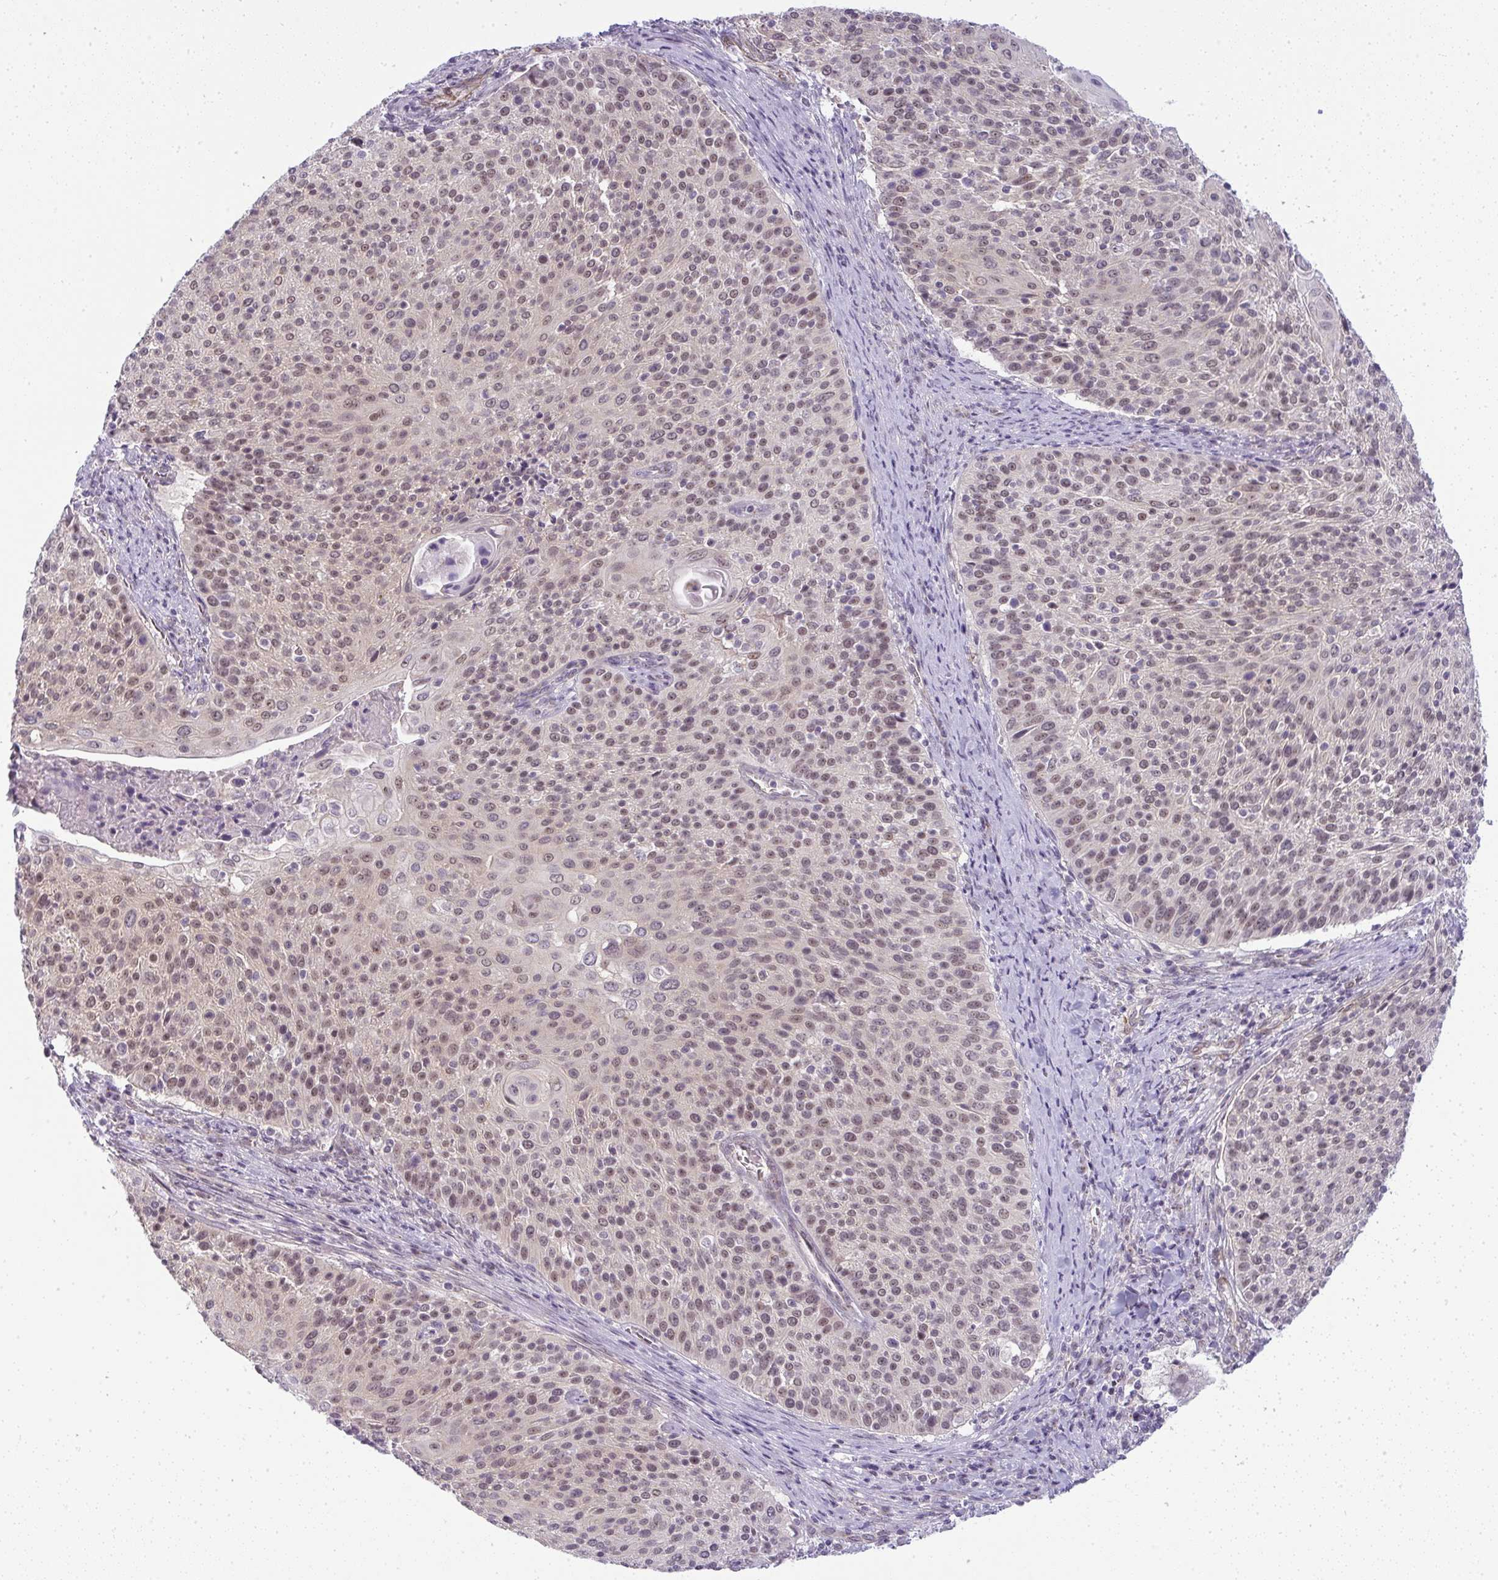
{"staining": {"intensity": "weak", "quantity": ">75%", "location": "nuclear"}, "tissue": "cervical cancer", "cell_type": "Tumor cells", "image_type": "cancer", "snomed": [{"axis": "morphology", "description": "Squamous cell carcinoma, NOS"}, {"axis": "topography", "description": "Cervix"}], "caption": "Immunohistochemistry micrograph of human cervical cancer stained for a protein (brown), which reveals low levels of weak nuclear staining in approximately >75% of tumor cells.", "gene": "DZIP1", "patient": {"sex": "female", "age": 31}}